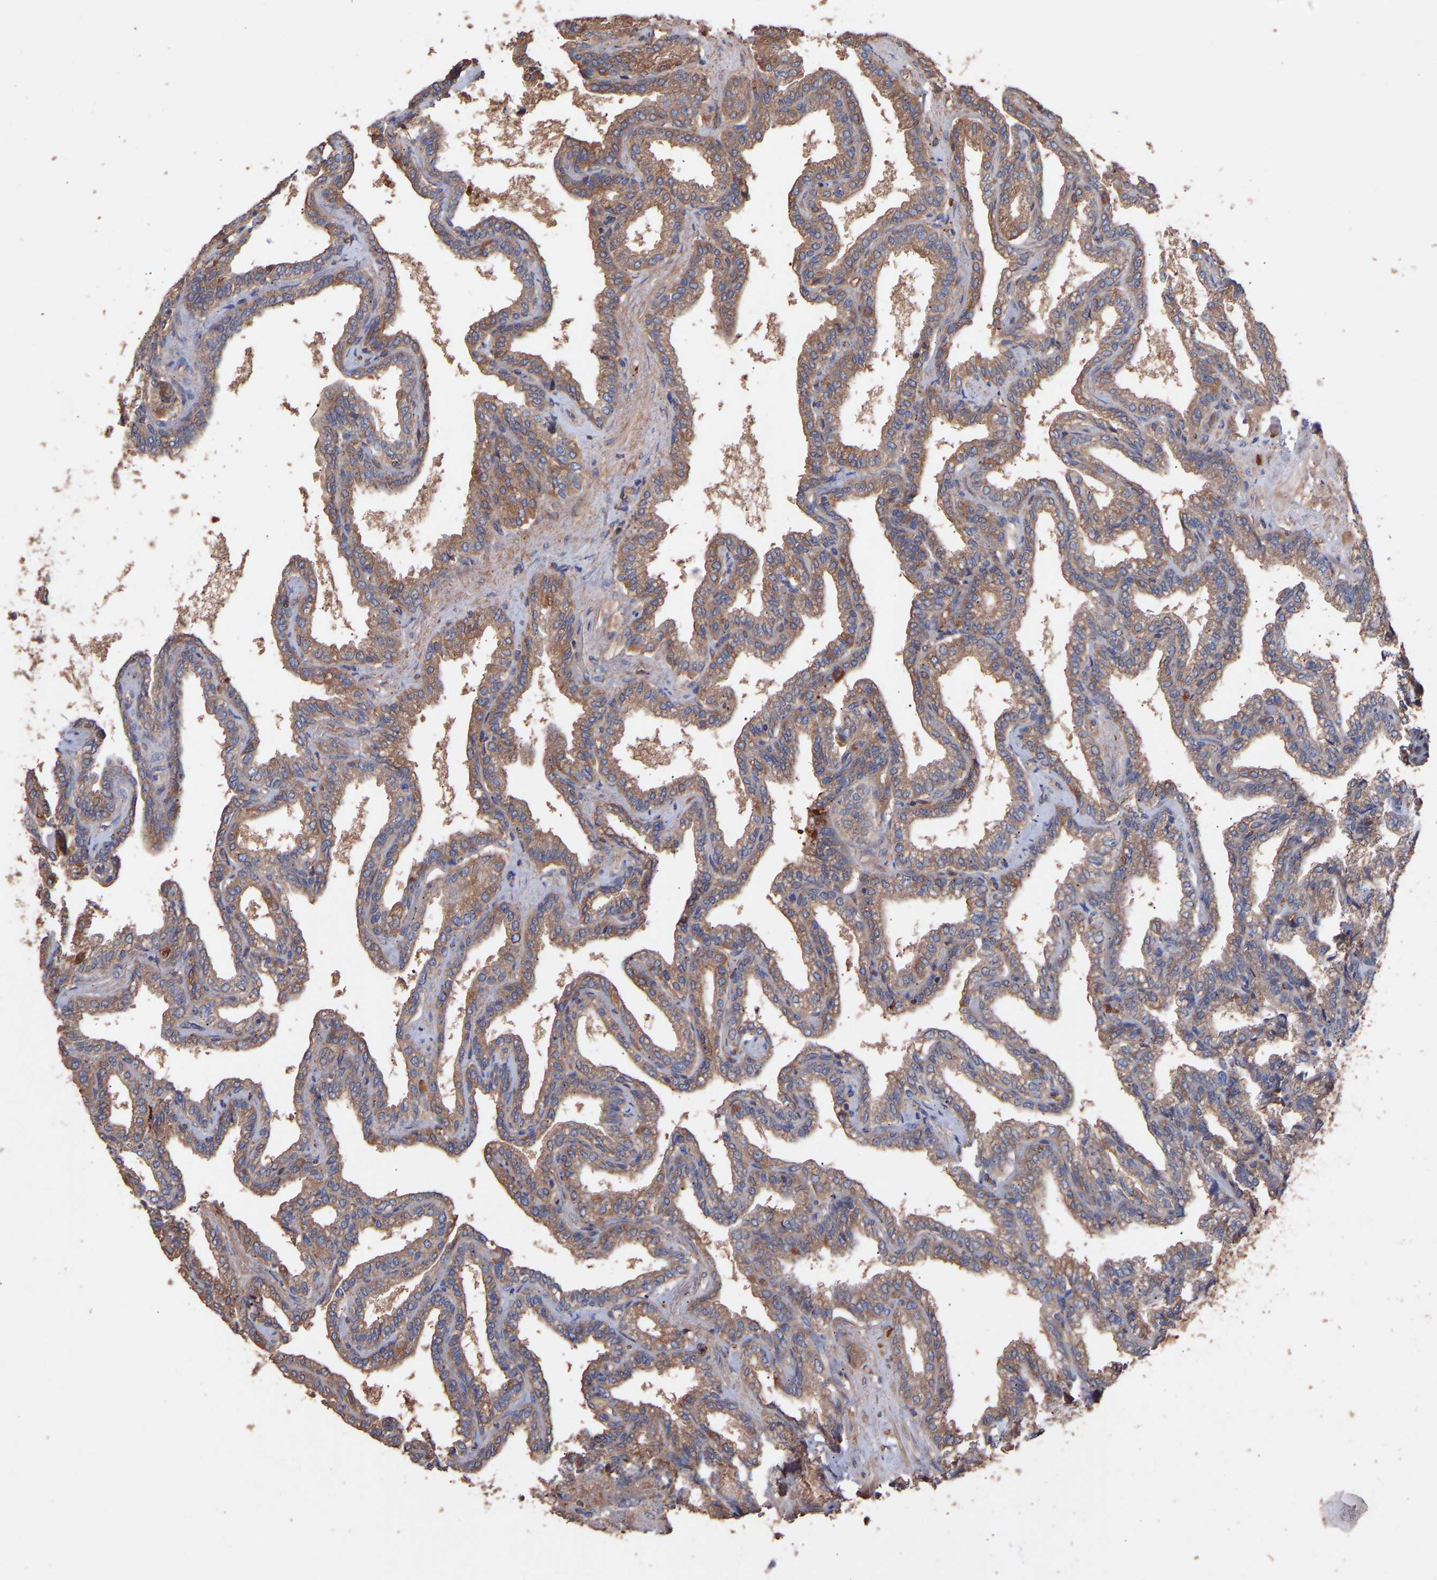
{"staining": {"intensity": "moderate", "quantity": ">75%", "location": "cytoplasmic/membranous"}, "tissue": "seminal vesicle", "cell_type": "Glandular cells", "image_type": "normal", "snomed": [{"axis": "morphology", "description": "Normal tissue, NOS"}, {"axis": "topography", "description": "Seminal veicle"}], "caption": "A medium amount of moderate cytoplasmic/membranous staining is appreciated in approximately >75% of glandular cells in normal seminal vesicle. (DAB (3,3'-diaminobenzidine) IHC with brightfield microscopy, high magnification).", "gene": "TMEM268", "patient": {"sex": "male", "age": 46}}